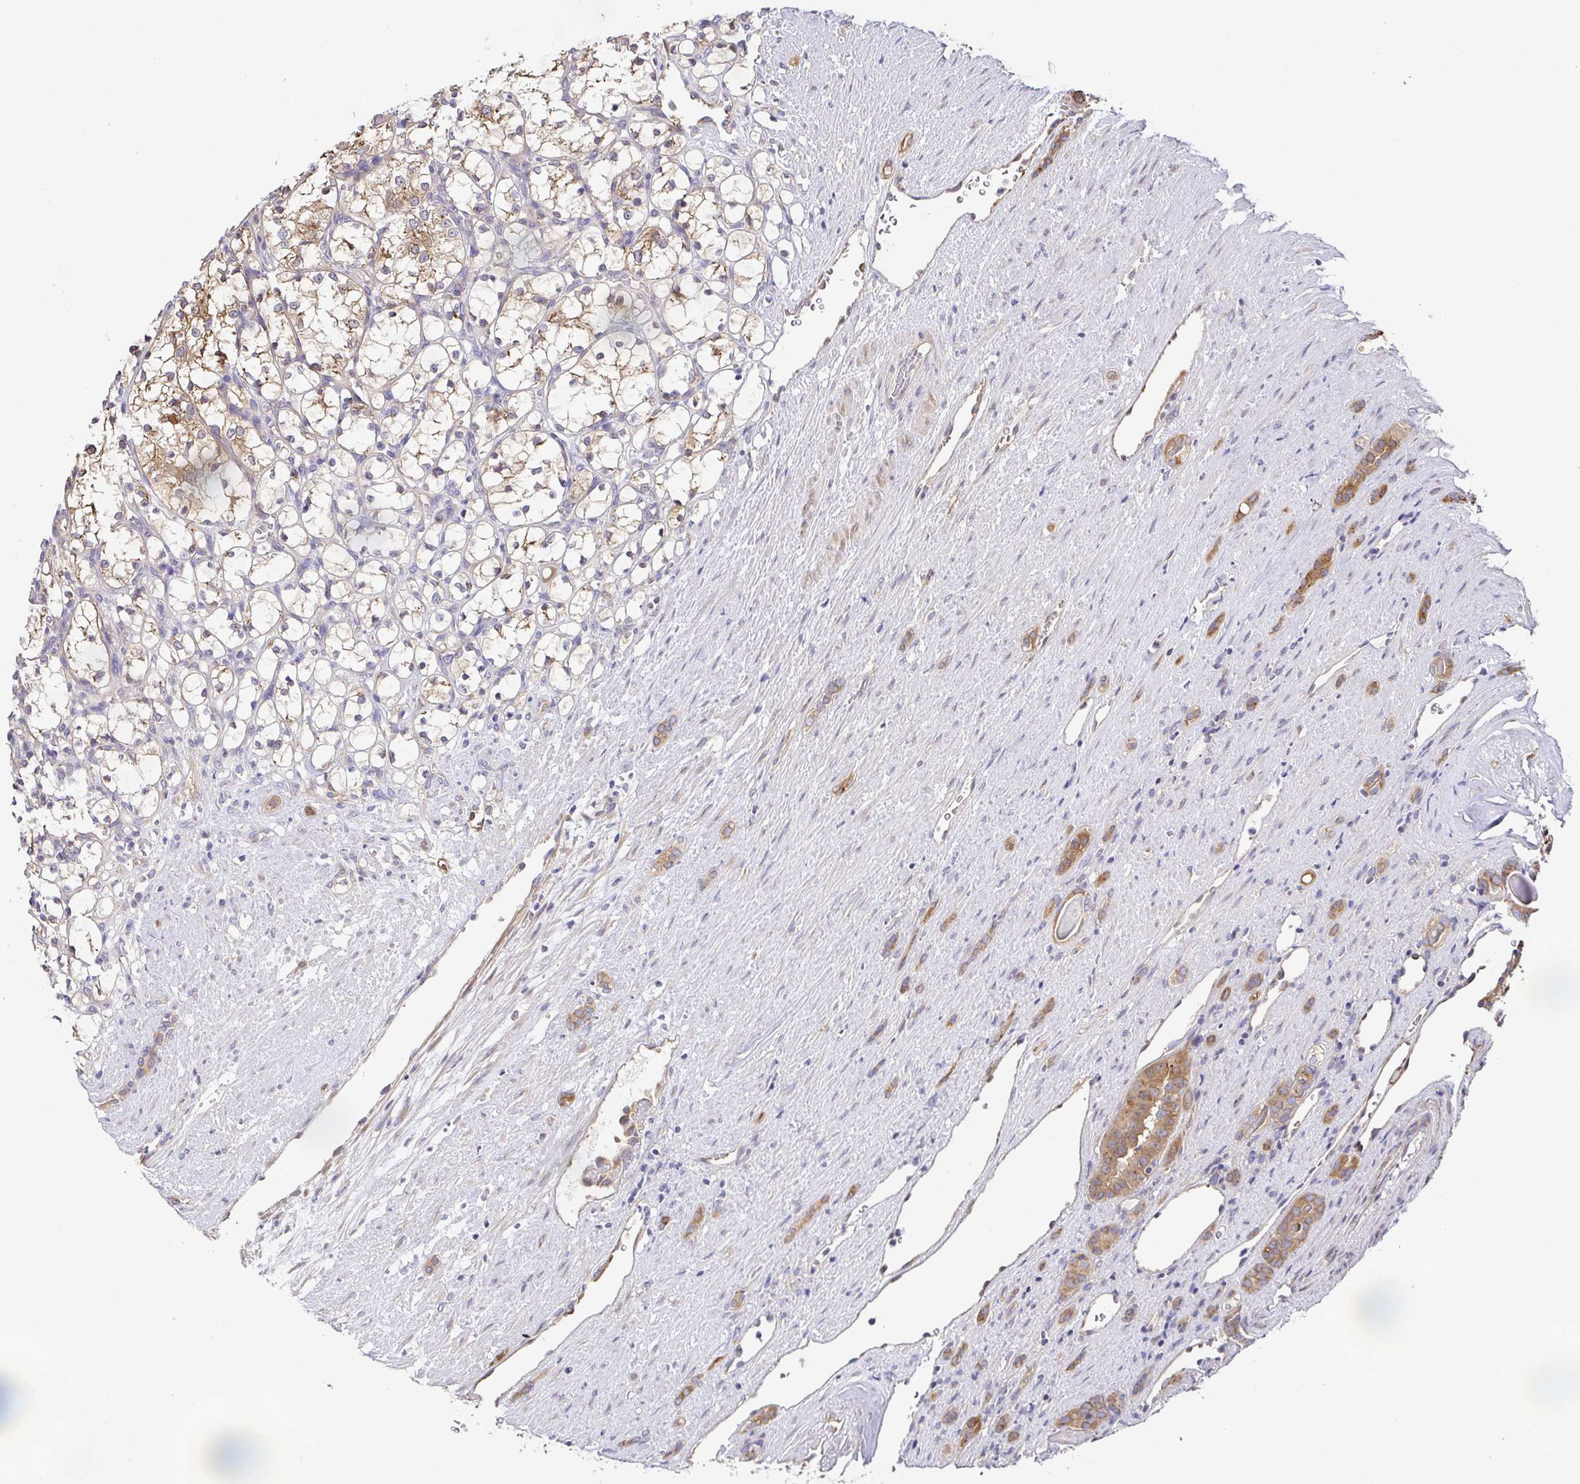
{"staining": {"intensity": "weak", "quantity": "<25%", "location": "cytoplasmic/membranous"}, "tissue": "renal cancer", "cell_type": "Tumor cells", "image_type": "cancer", "snomed": [{"axis": "morphology", "description": "Adenocarcinoma, NOS"}, {"axis": "topography", "description": "Kidney"}], "caption": "Adenocarcinoma (renal) stained for a protein using immunohistochemistry (IHC) displays no staining tumor cells.", "gene": "EIF3D", "patient": {"sex": "female", "age": 69}}